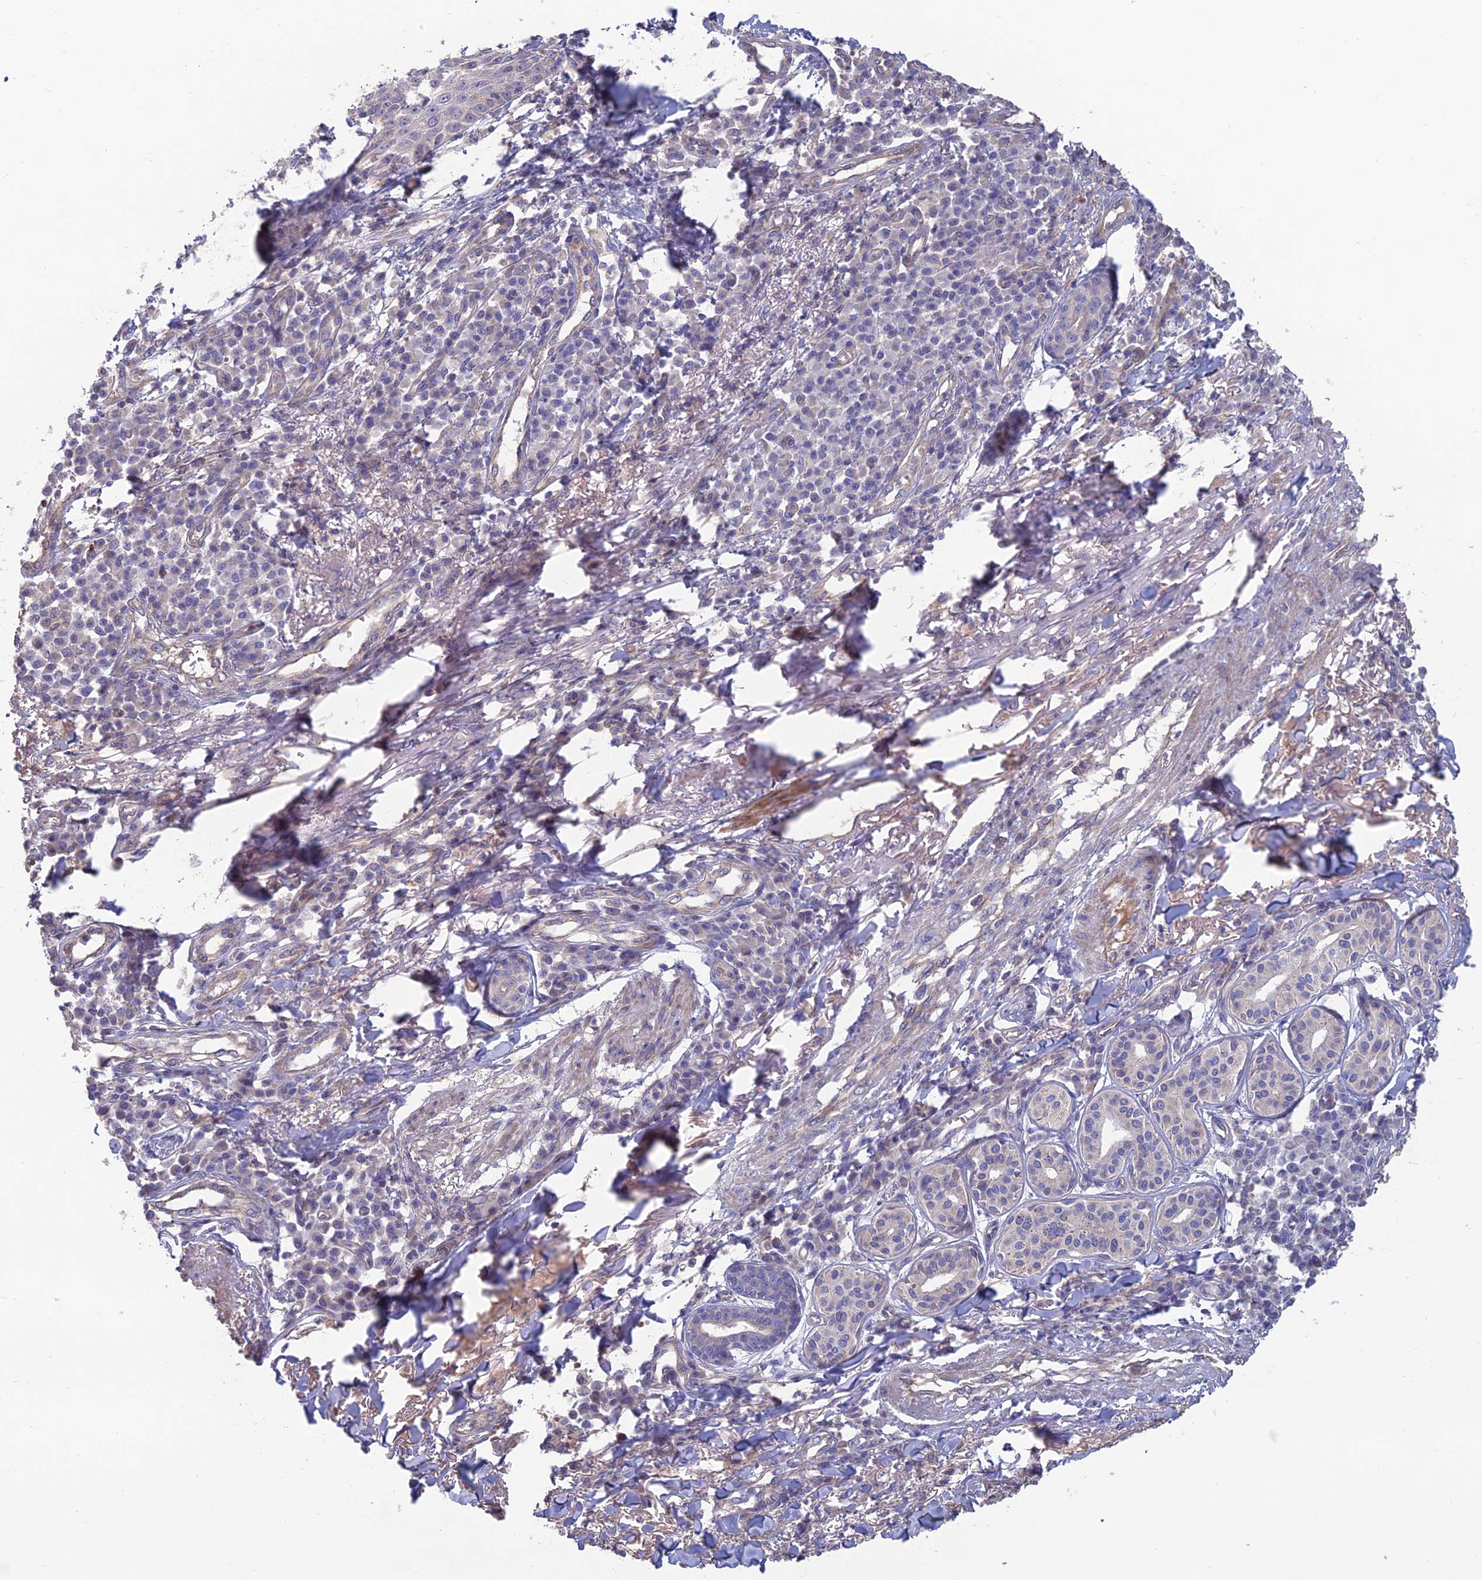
{"staining": {"intensity": "negative", "quantity": "none", "location": "none"}, "tissue": "skin cancer", "cell_type": "Tumor cells", "image_type": "cancer", "snomed": [{"axis": "morphology", "description": "Squamous cell carcinoma, NOS"}, {"axis": "topography", "description": "Skin"}], "caption": "A high-resolution photomicrograph shows immunohistochemistry (IHC) staining of skin cancer (squamous cell carcinoma), which exhibits no significant positivity in tumor cells.", "gene": "USP37", "patient": {"sex": "male", "age": 71}}